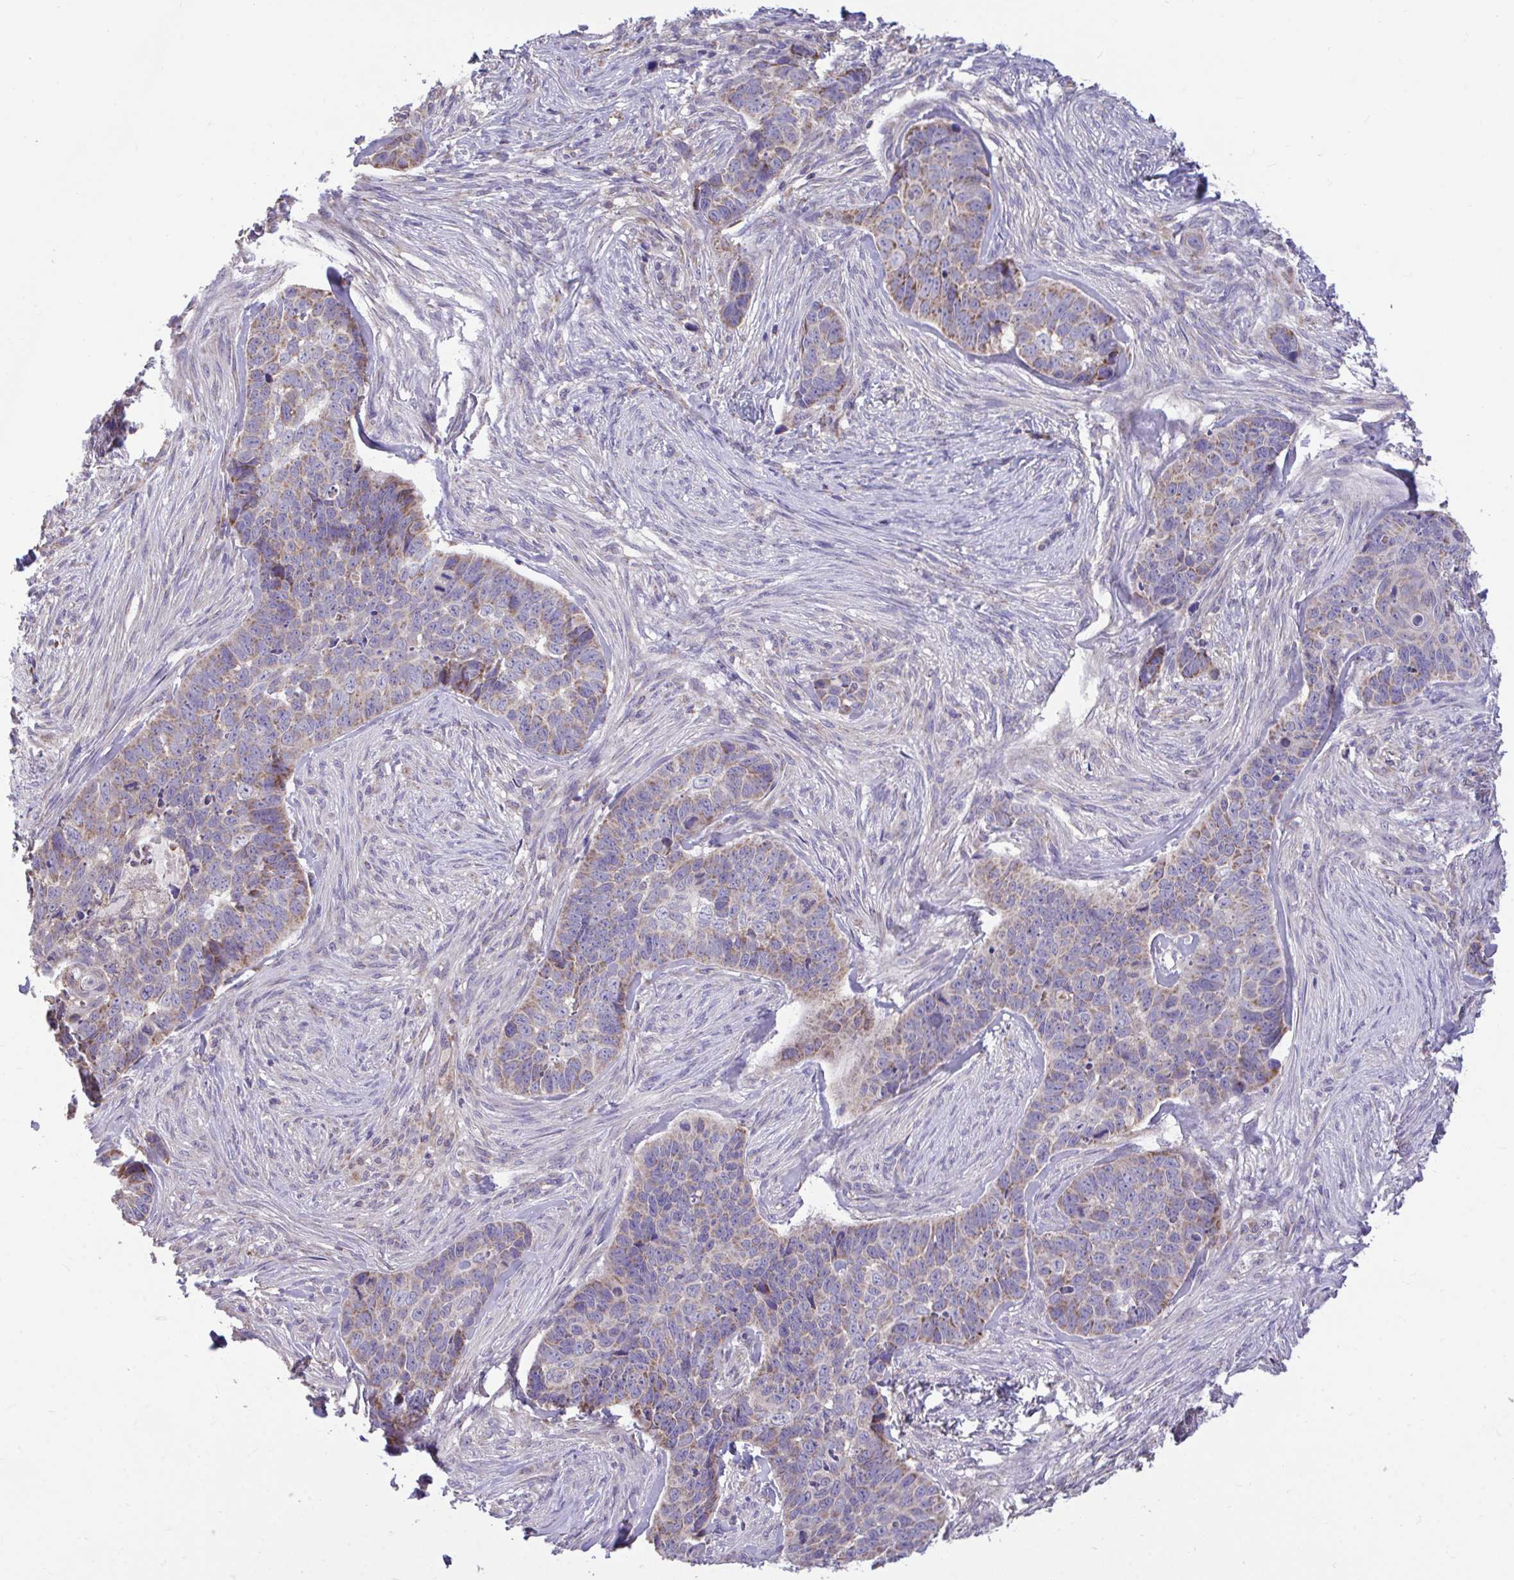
{"staining": {"intensity": "weak", "quantity": "25%-75%", "location": "cytoplasmic/membranous"}, "tissue": "skin cancer", "cell_type": "Tumor cells", "image_type": "cancer", "snomed": [{"axis": "morphology", "description": "Basal cell carcinoma"}, {"axis": "topography", "description": "Skin"}], "caption": "Immunohistochemistry (IHC) micrograph of human skin cancer (basal cell carcinoma) stained for a protein (brown), which demonstrates low levels of weak cytoplasmic/membranous expression in approximately 25%-75% of tumor cells.", "gene": "SARS2", "patient": {"sex": "female", "age": 82}}